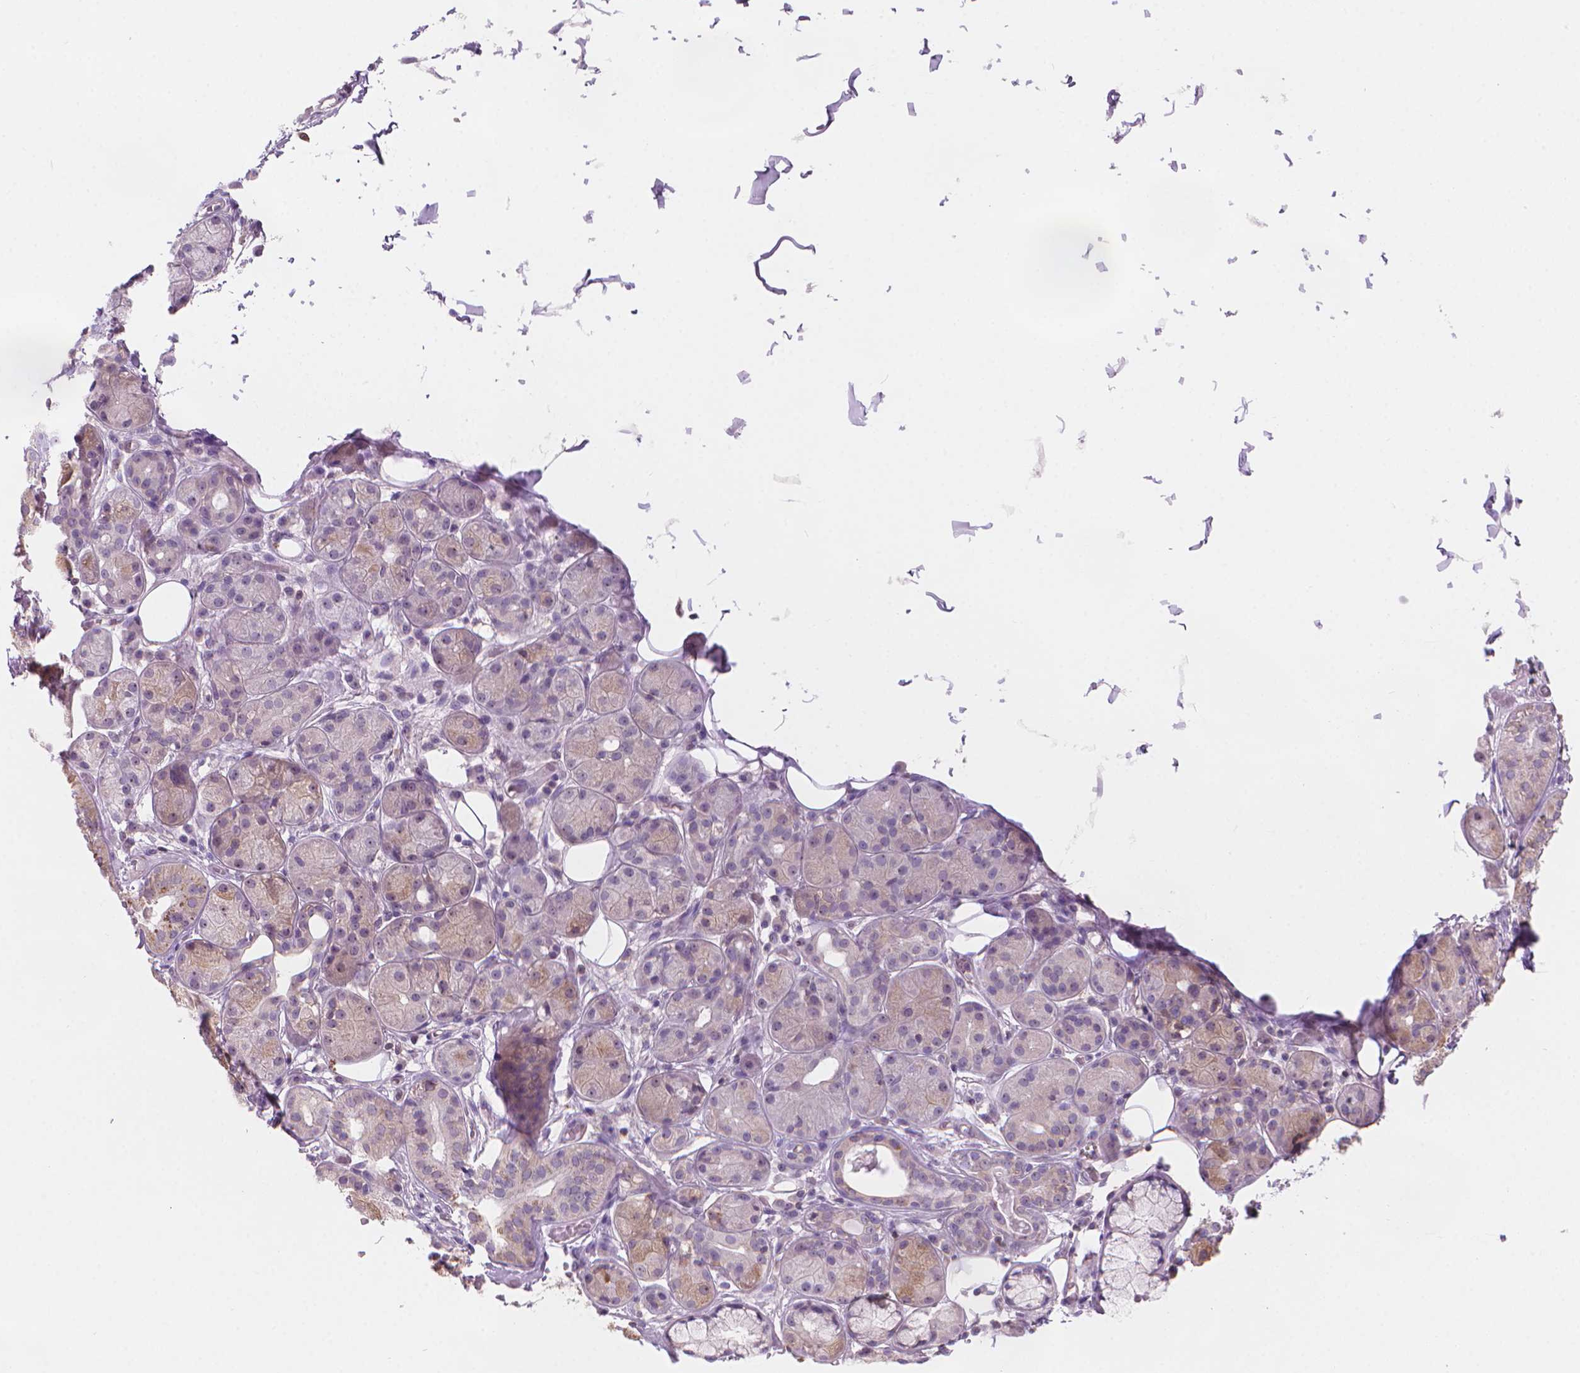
{"staining": {"intensity": "weak", "quantity": "<25%", "location": "cytoplasmic/membranous"}, "tissue": "salivary gland", "cell_type": "Glandular cells", "image_type": "normal", "snomed": [{"axis": "morphology", "description": "Normal tissue, NOS"}, {"axis": "topography", "description": "Salivary gland"}, {"axis": "topography", "description": "Peripheral nerve tissue"}], "caption": "Glandular cells show no significant positivity in benign salivary gland.", "gene": "ENSG00000187186", "patient": {"sex": "male", "age": 71}}